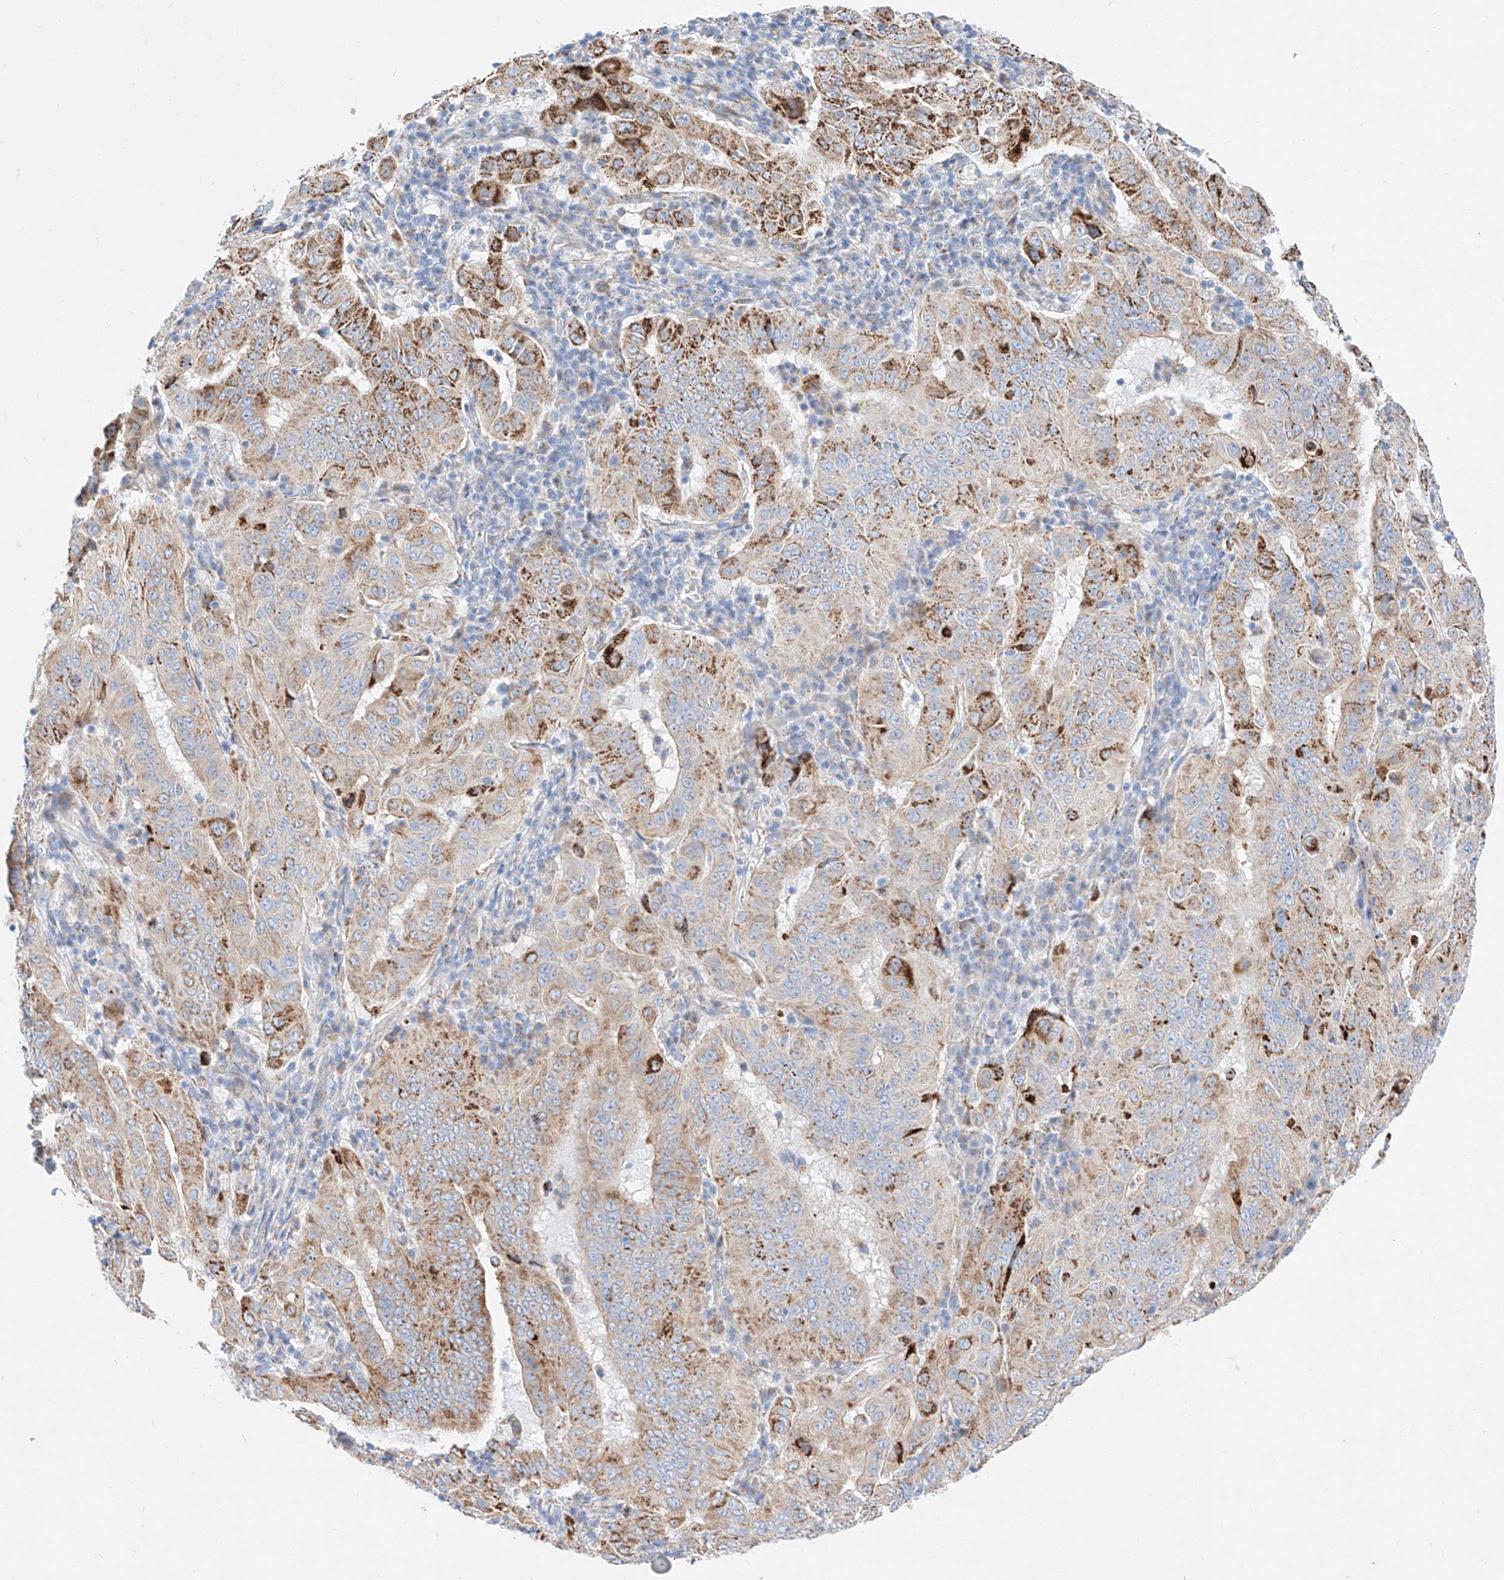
{"staining": {"intensity": "moderate", "quantity": ">75%", "location": "cytoplasmic/membranous"}, "tissue": "pancreatic cancer", "cell_type": "Tumor cells", "image_type": "cancer", "snomed": [{"axis": "morphology", "description": "Adenocarcinoma, NOS"}, {"axis": "topography", "description": "Pancreas"}], "caption": "This is an image of IHC staining of pancreatic cancer, which shows moderate expression in the cytoplasmic/membranous of tumor cells.", "gene": "C6orf62", "patient": {"sex": "male", "age": 63}}